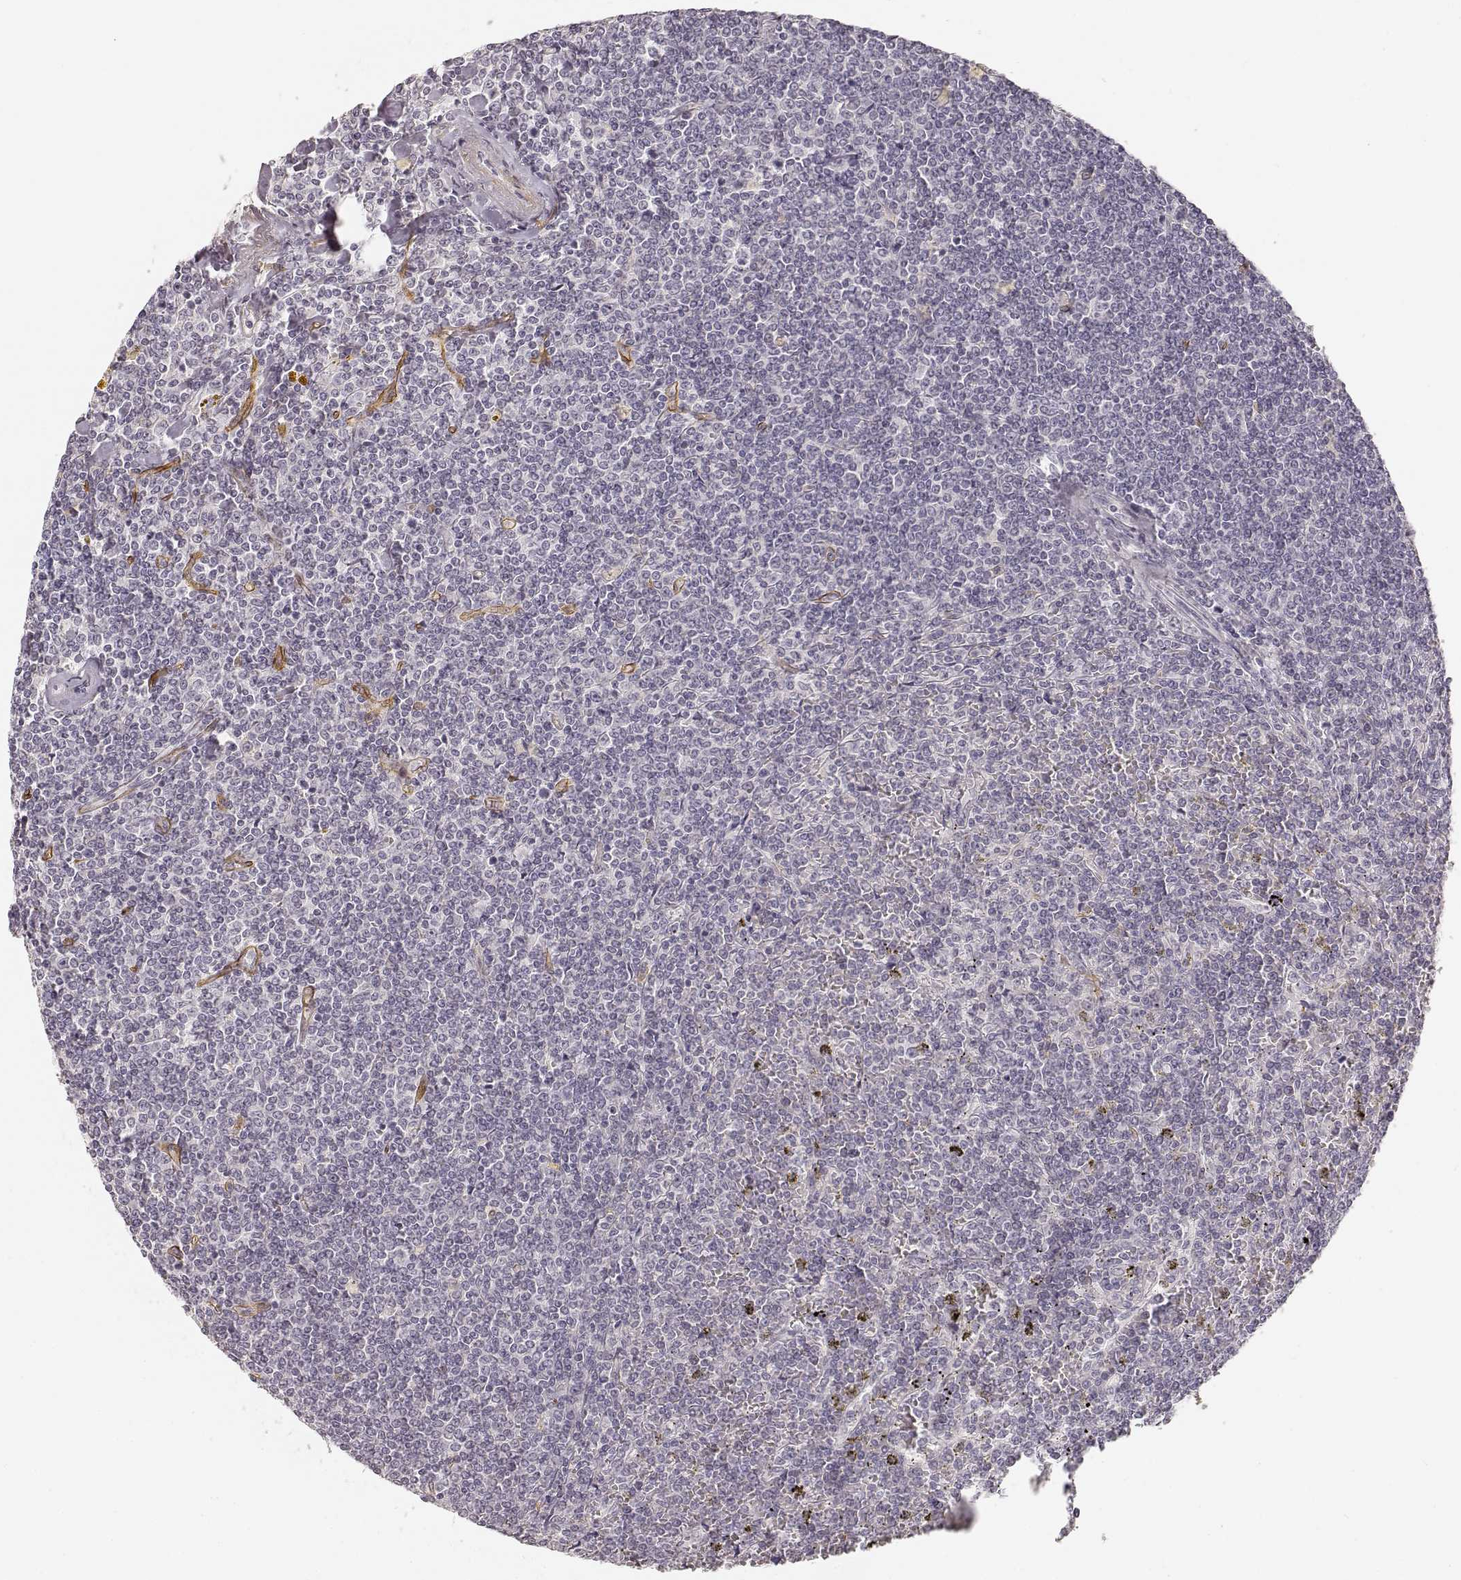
{"staining": {"intensity": "negative", "quantity": "none", "location": "none"}, "tissue": "lymphoma", "cell_type": "Tumor cells", "image_type": "cancer", "snomed": [{"axis": "morphology", "description": "Malignant lymphoma, non-Hodgkin's type, Low grade"}, {"axis": "topography", "description": "Spleen"}], "caption": "Tumor cells show no significant staining in low-grade malignant lymphoma, non-Hodgkin's type.", "gene": "LAMA4", "patient": {"sex": "female", "age": 19}}